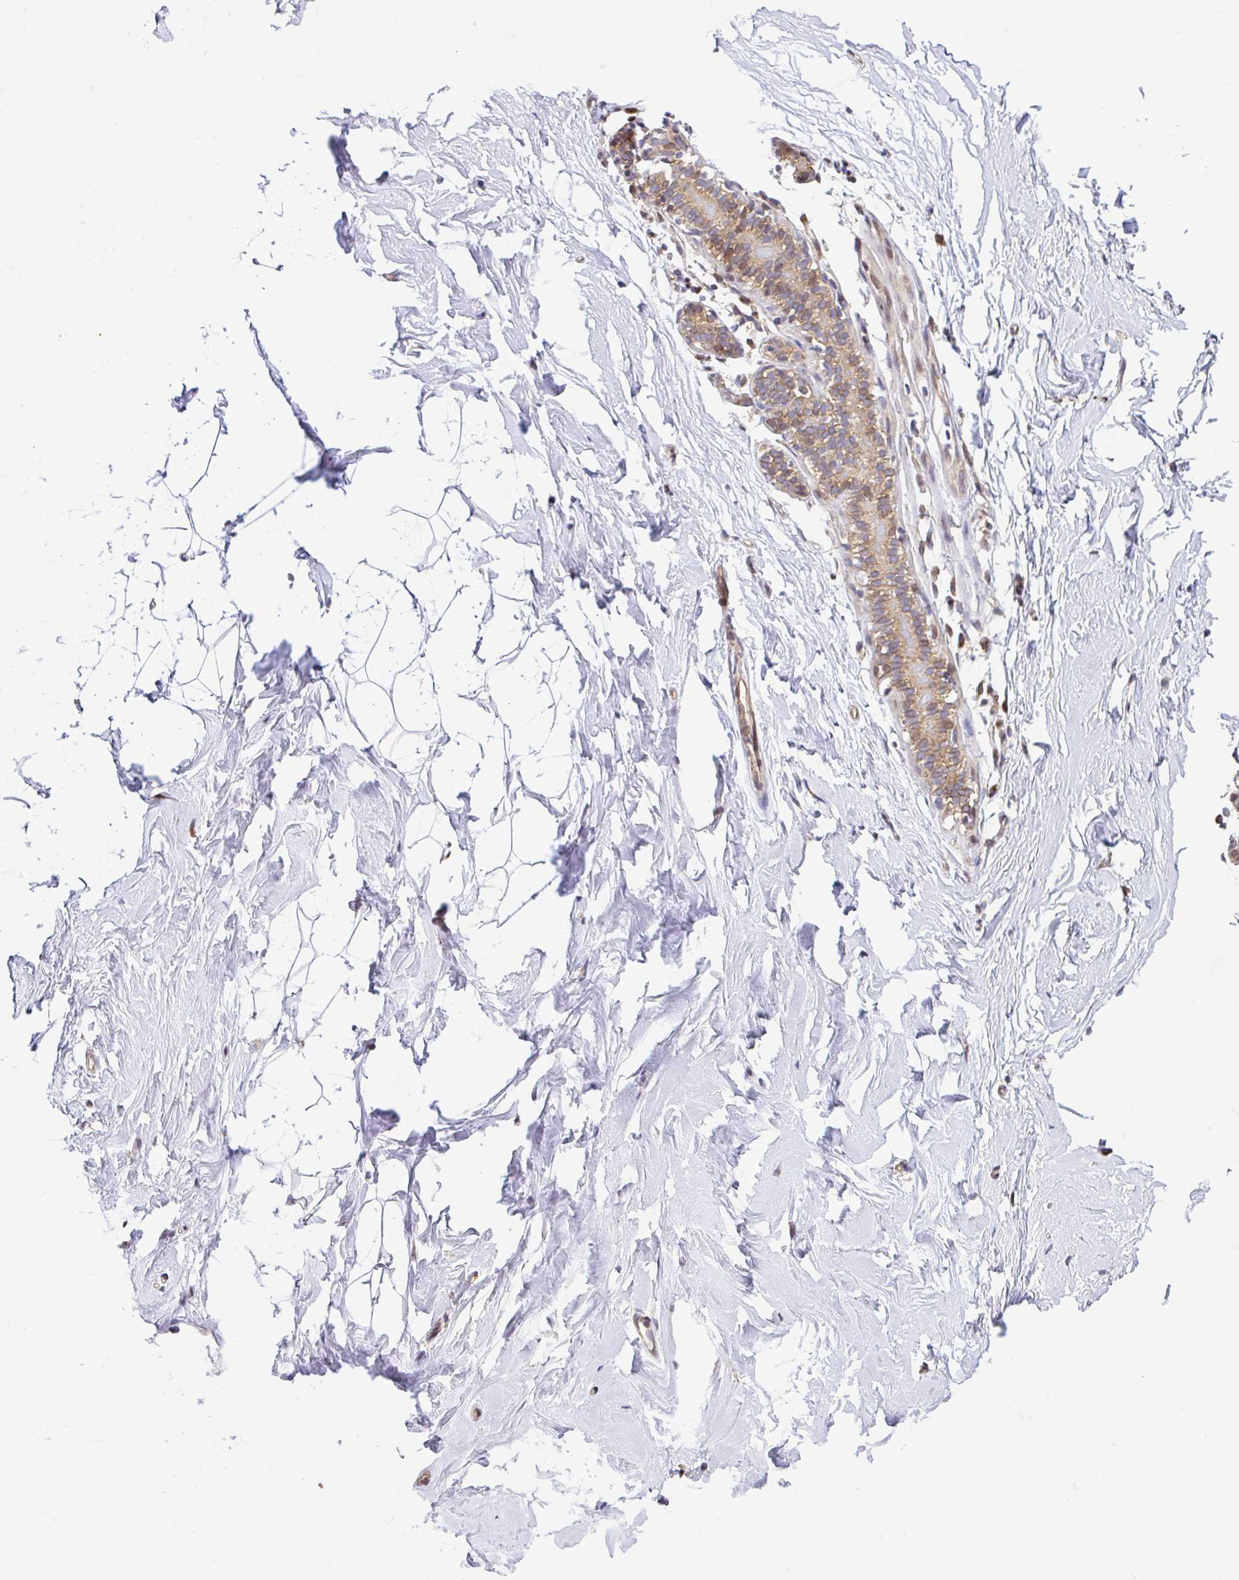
{"staining": {"intensity": "negative", "quantity": "none", "location": "none"}, "tissue": "breast", "cell_type": "Adipocytes", "image_type": "normal", "snomed": [{"axis": "morphology", "description": "Normal tissue, NOS"}, {"axis": "topography", "description": "Breast"}], "caption": "A high-resolution histopathology image shows immunohistochemistry staining of normal breast, which displays no significant positivity in adipocytes.", "gene": "FIGNL1", "patient": {"sex": "female", "age": 32}}